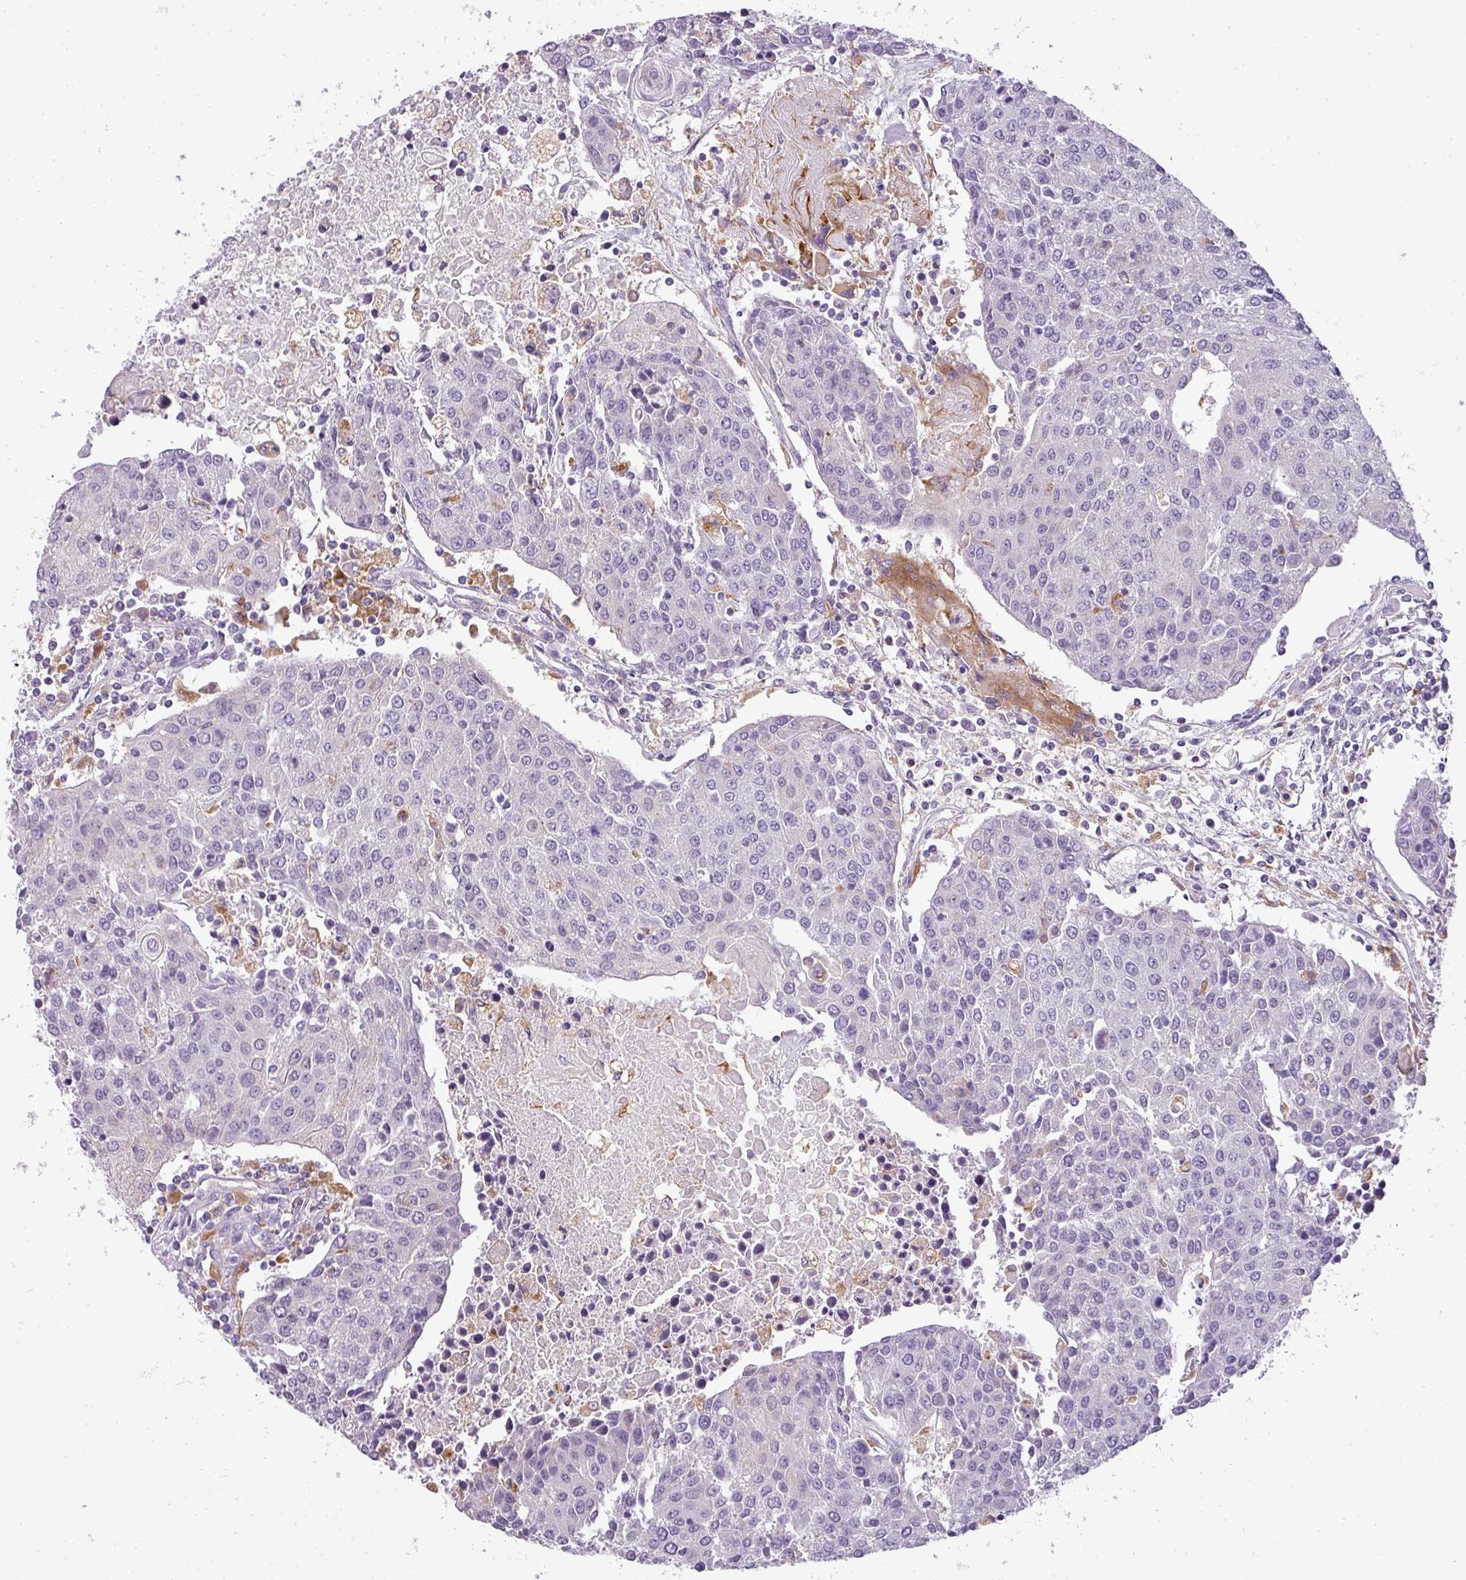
{"staining": {"intensity": "negative", "quantity": "none", "location": "none"}, "tissue": "urothelial cancer", "cell_type": "Tumor cells", "image_type": "cancer", "snomed": [{"axis": "morphology", "description": "Urothelial carcinoma, High grade"}, {"axis": "topography", "description": "Urinary bladder"}], "caption": "There is no significant expression in tumor cells of urothelial cancer. (DAB immunohistochemistry with hematoxylin counter stain).", "gene": "ATP6V1D", "patient": {"sex": "female", "age": 85}}